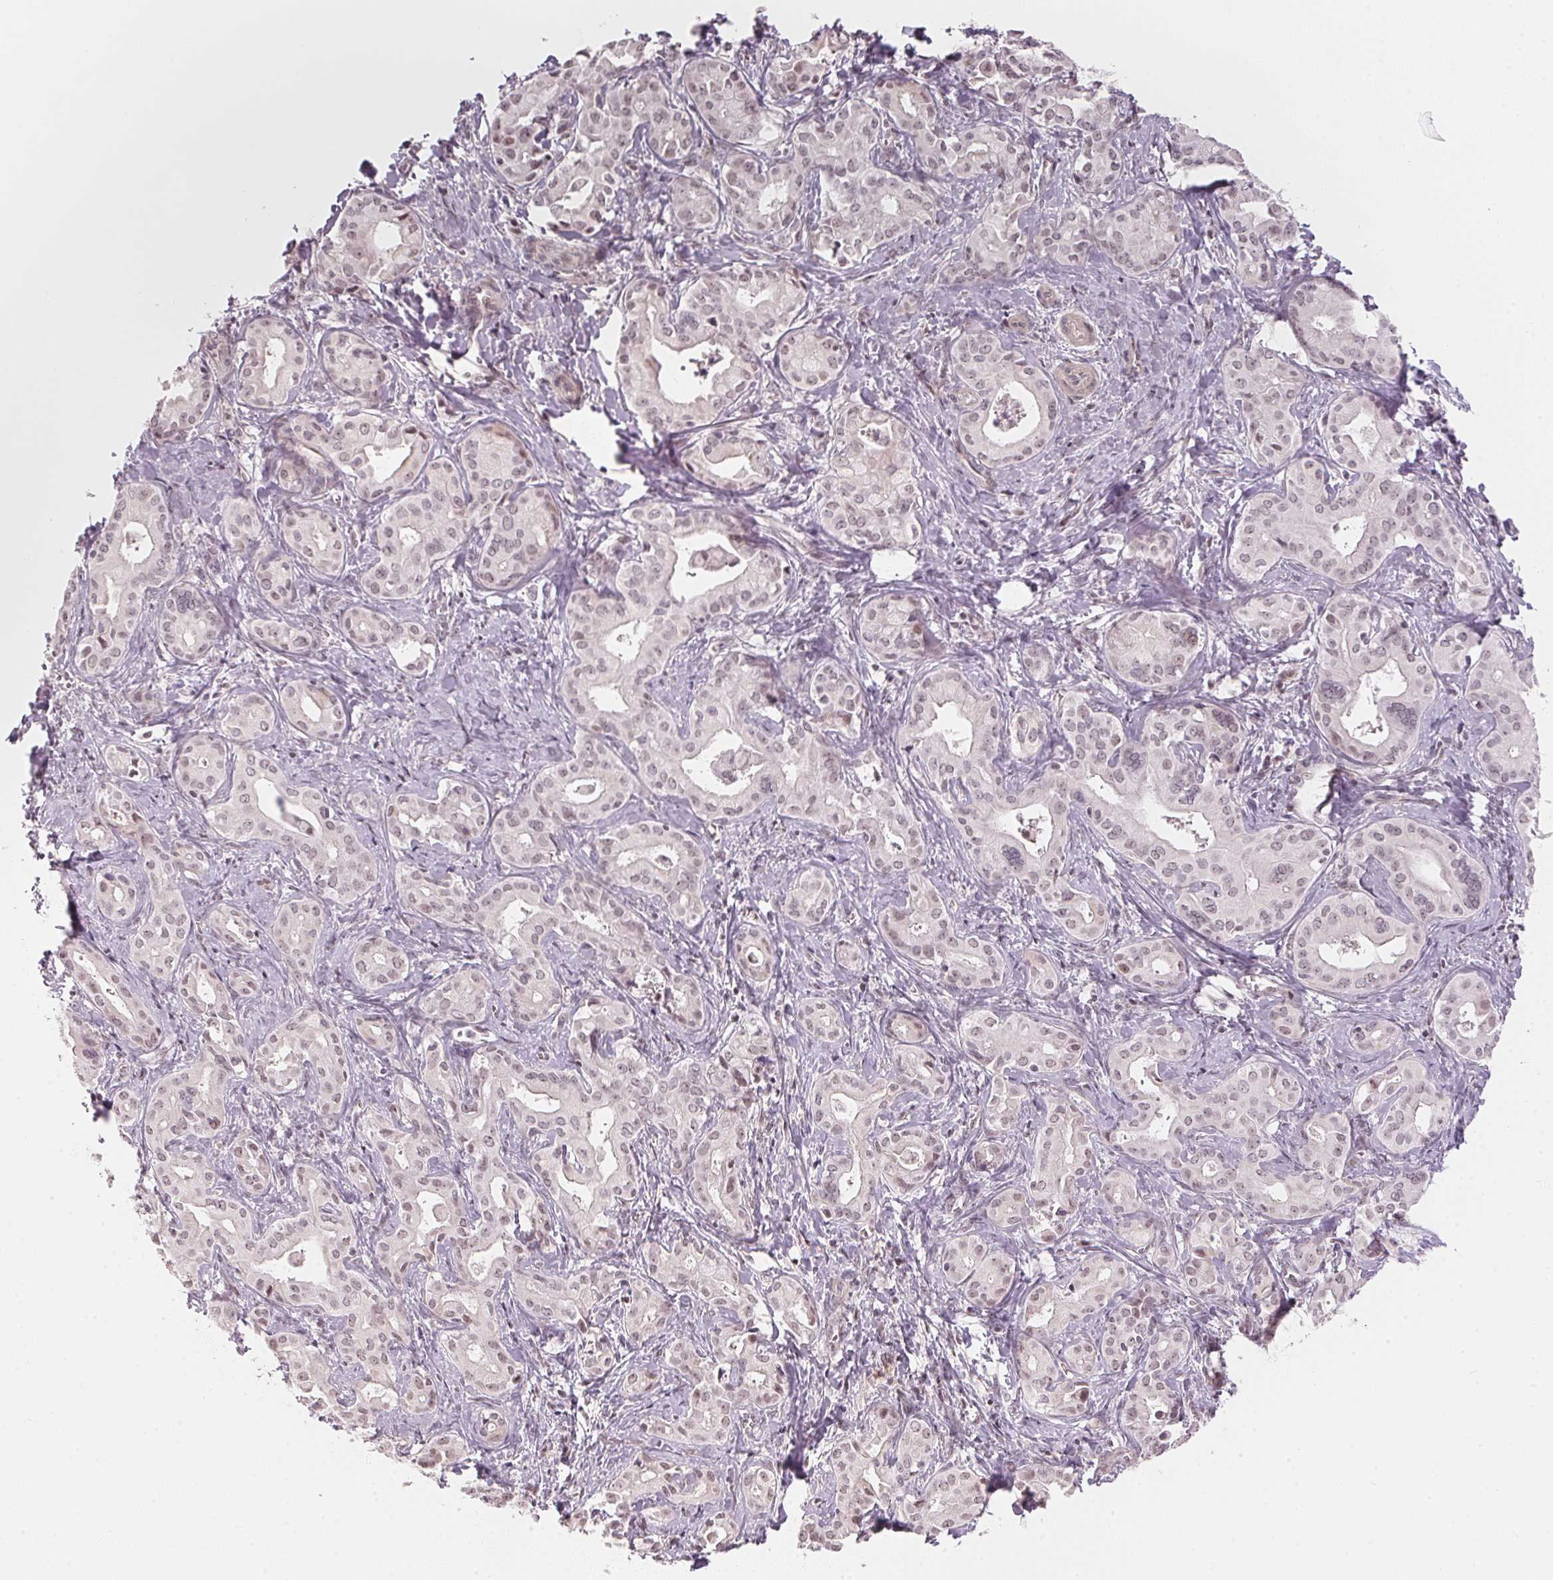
{"staining": {"intensity": "weak", "quantity": "<25%", "location": "nuclear"}, "tissue": "liver cancer", "cell_type": "Tumor cells", "image_type": "cancer", "snomed": [{"axis": "morphology", "description": "Cholangiocarcinoma"}, {"axis": "topography", "description": "Liver"}], "caption": "High magnification brightfield microscopy of liver cholangiocarcinoma stained with DAB (brown) and counterstained with hematoxylin (blue): tumor cells show no significant expression.", "gene": "KAT6A", "patient": {"sex": "female", "age": 65}}